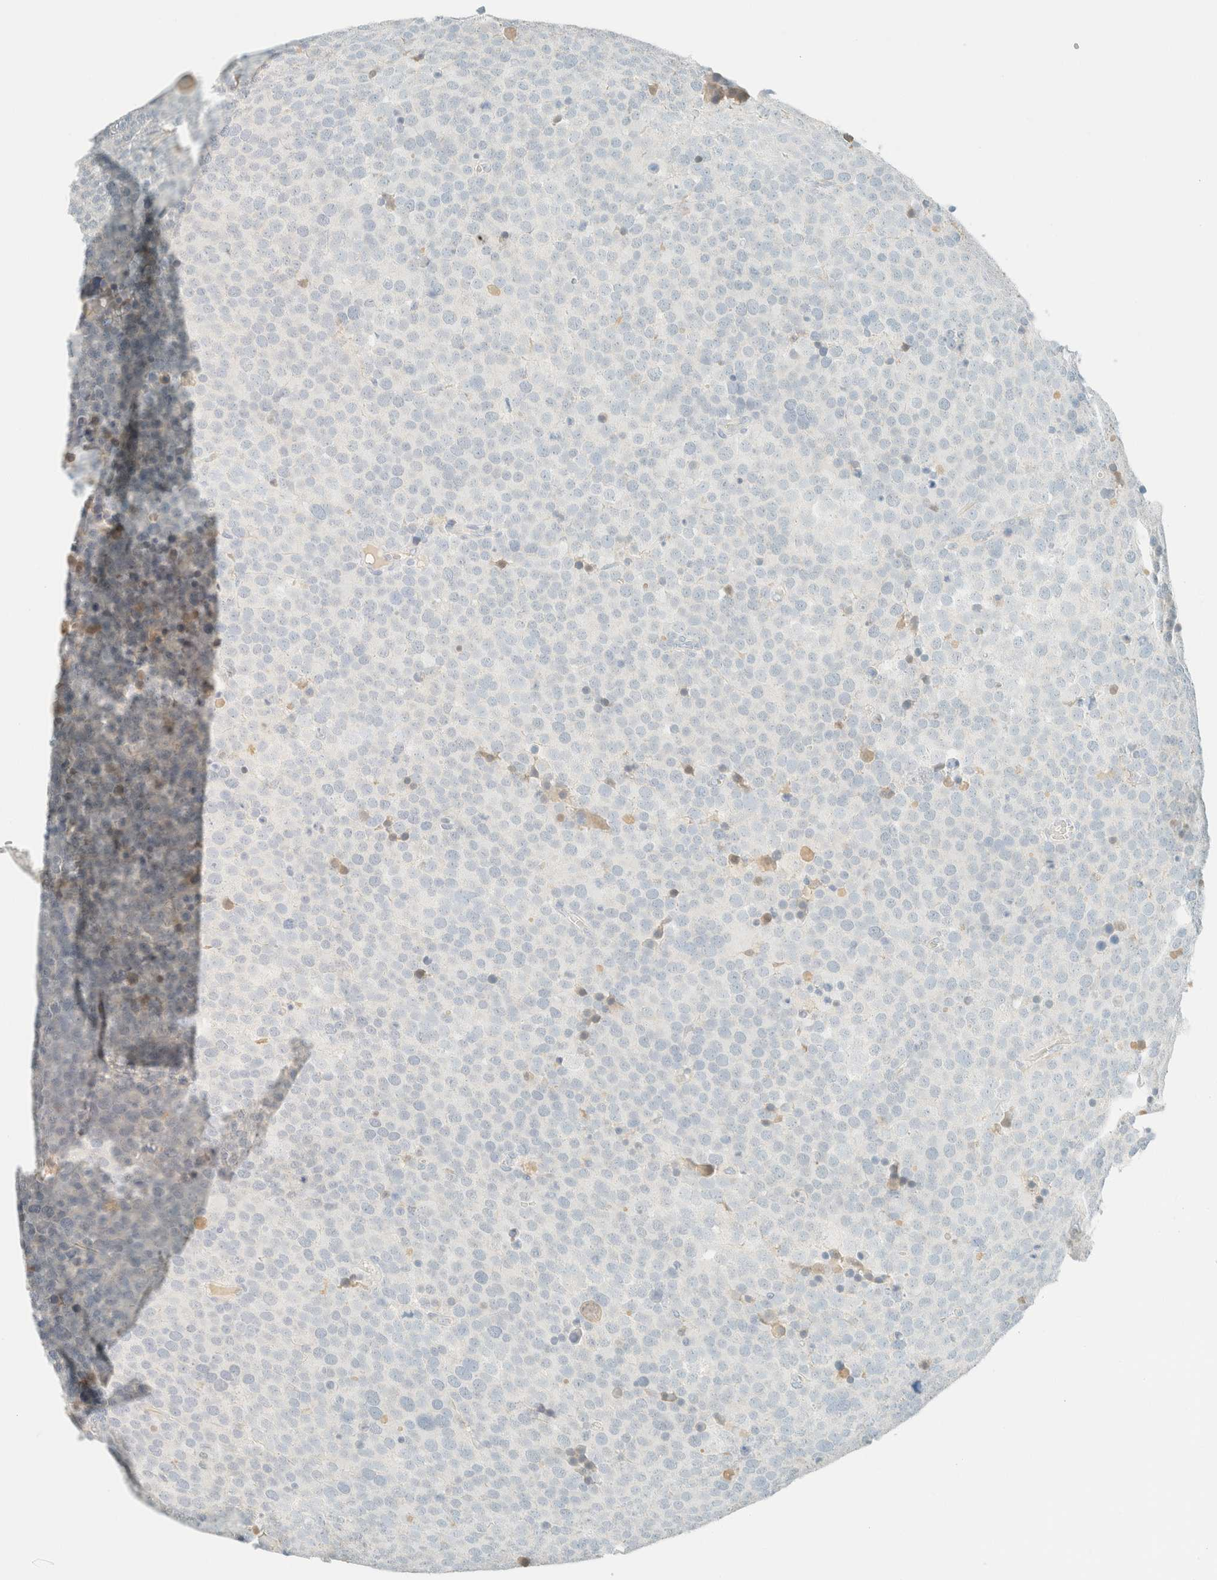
{"staining": {"intensity": "negative", "quantity": "none", "location": "none"}, "tissue": "testis cancer", "cell_type": "Tumor cells", "image_type": "cancer", "snomed": [{"axis": "morphology", "description": "Seminoma, NOS"}, {"axis": "topography", "description": "Testis"}], "caption": "DAB immunohistochemical staining of human testis seminoma demonstrates no significant positivity in tumor cells.", "gene": "GPA33", "patient": {"sex": "male", "age": 71}}